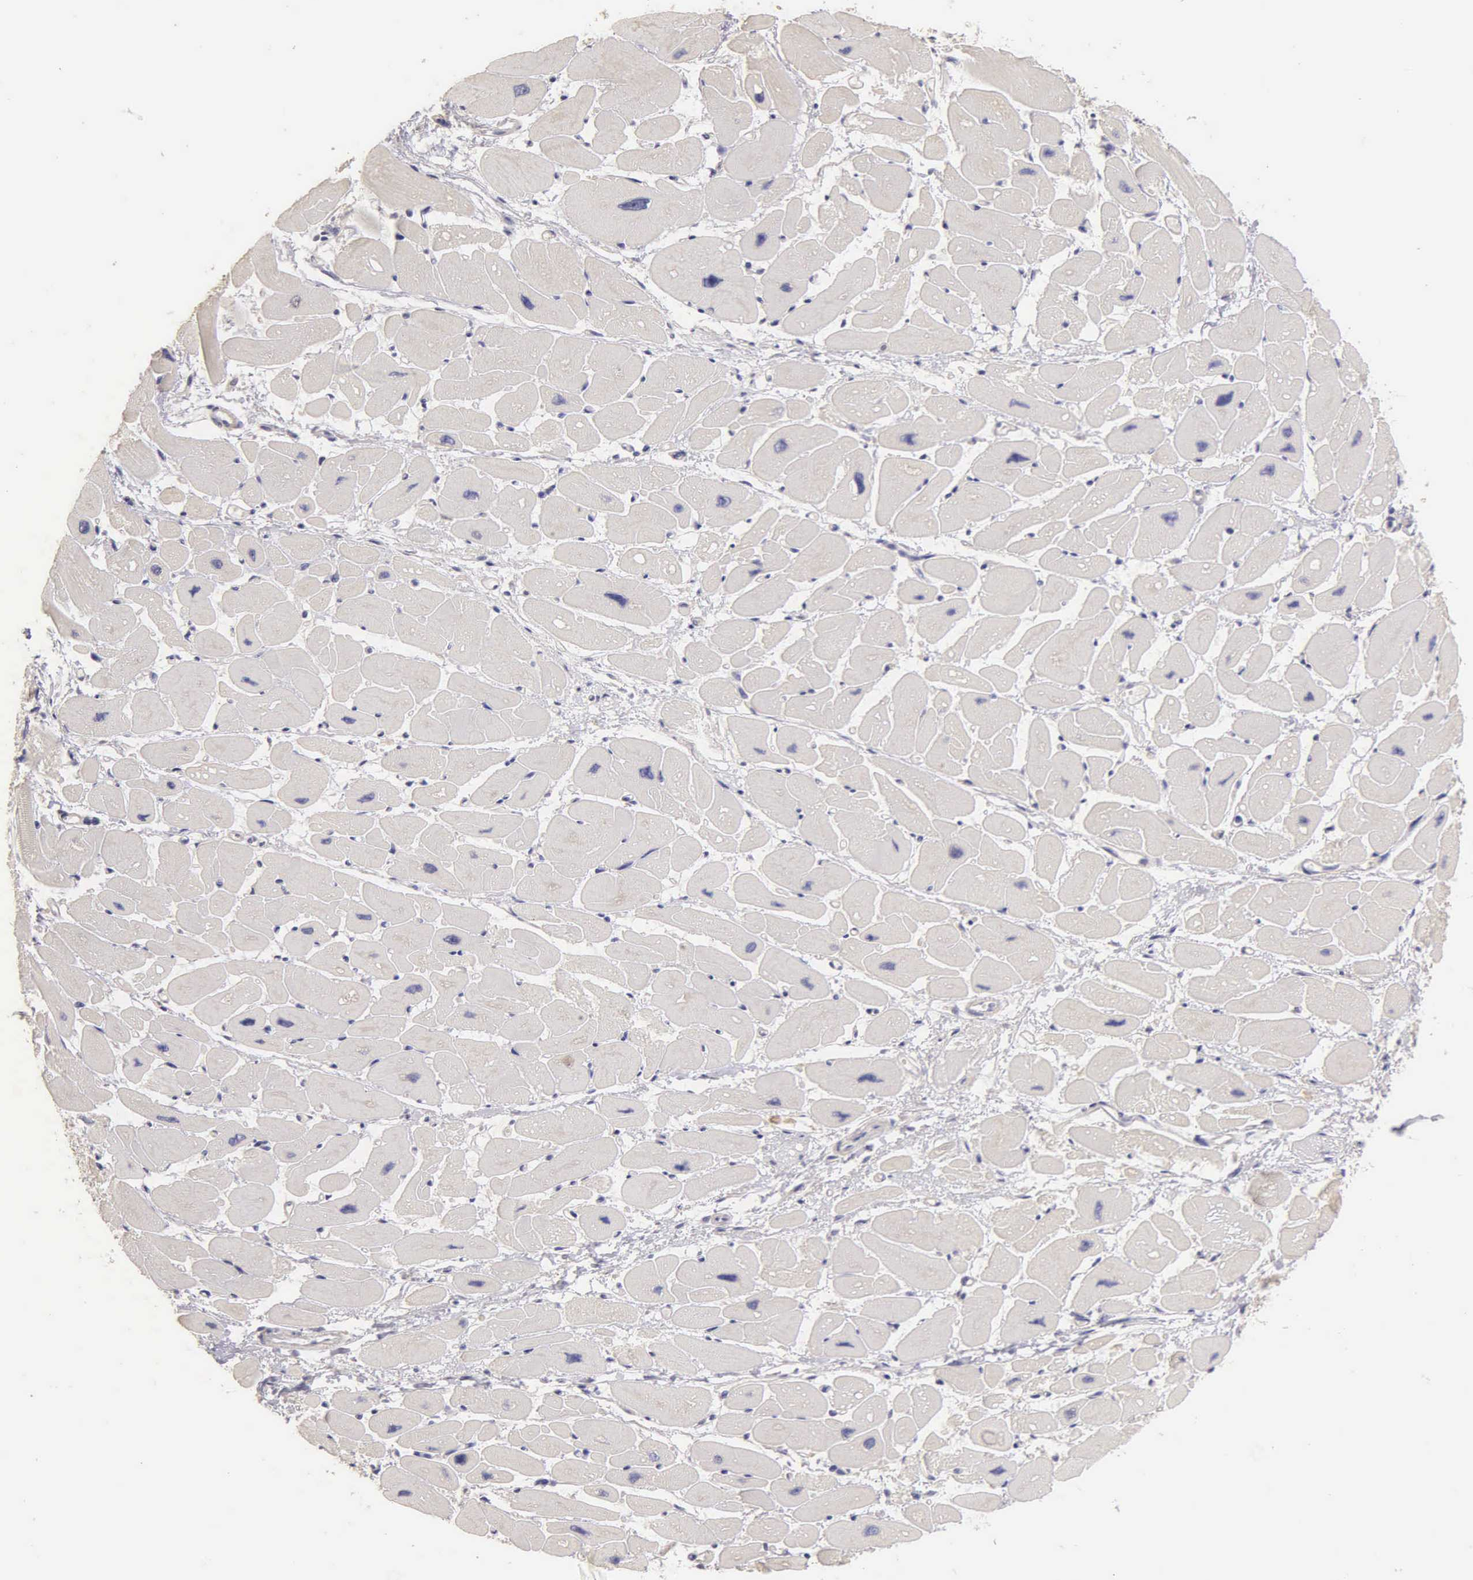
{"staining": {"intensity": "negative", "quantity": "none", "location": "none"}, "tissue": "heart muscle", "cell_type": "Cardiomyocytes", "image_type": "normal", "snomed": [{"axis": "morphology", "description": "Normal tissue, NOS"}, {"axis": "topography", "description": "Heart"}], "caption": "IHC histopathology image of benign human heart muscle stained for a protein (brown), which reveals no expression in cardiomyocytes.", "gene": "ESR1", "patient": {"sex": "female", "age": 54}}